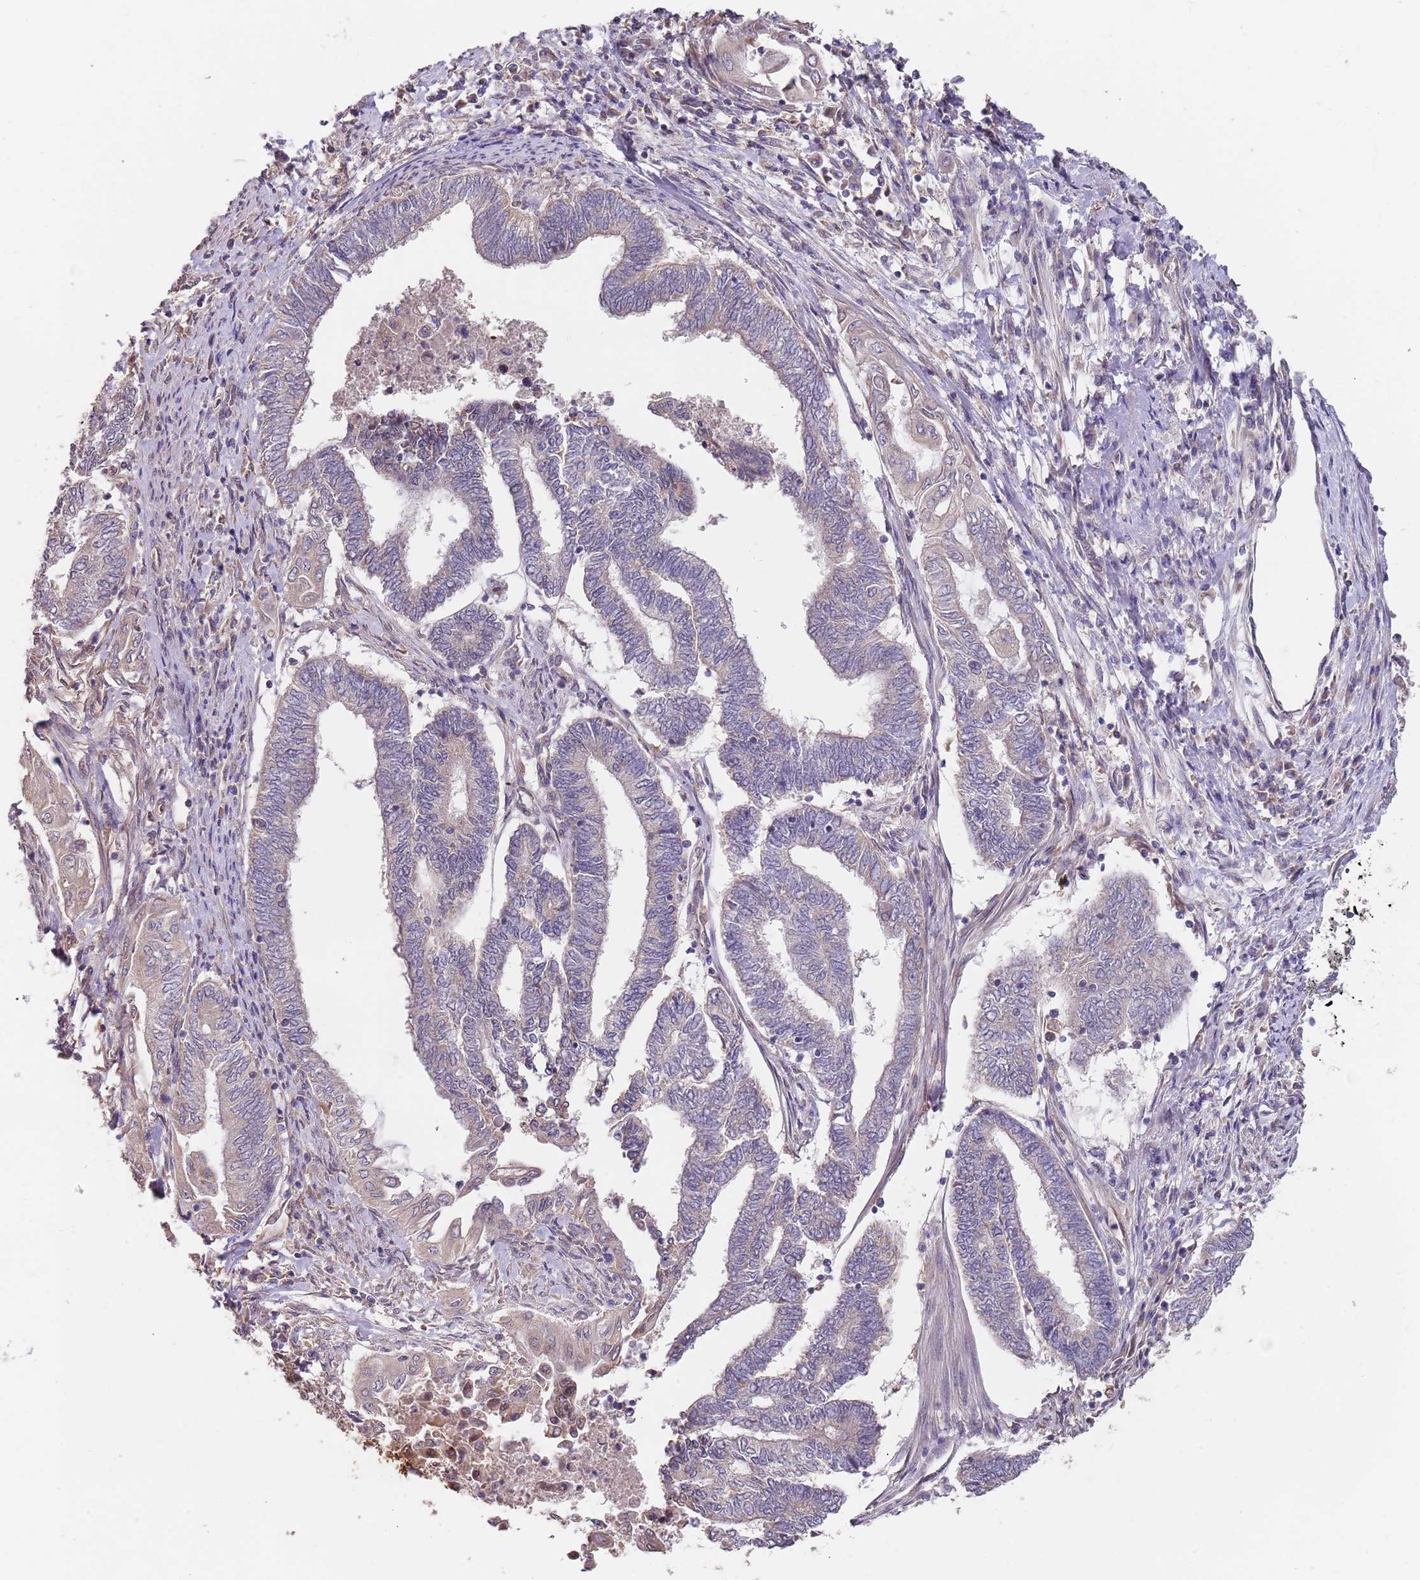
{"staining": {"intensity": "negative", "quantity": "none", "location": "none"}, "tissue": "endometrial cancer", "cell_type": "Tumor cells", "image_type": "cancer", "snomed": [{"axis": "morphology", "description": "Adenocarcinoma, NOS"}, {"axis": "topography", "description": "Uterus"}, {"axis": "topography", "description": "Endometrium"}], "caption": "Tumor cells show no significant protein staining in endometrial adenocarcinoma.", "gene": "TMEM64", "patient": {"sex": "female", "age": 70}}